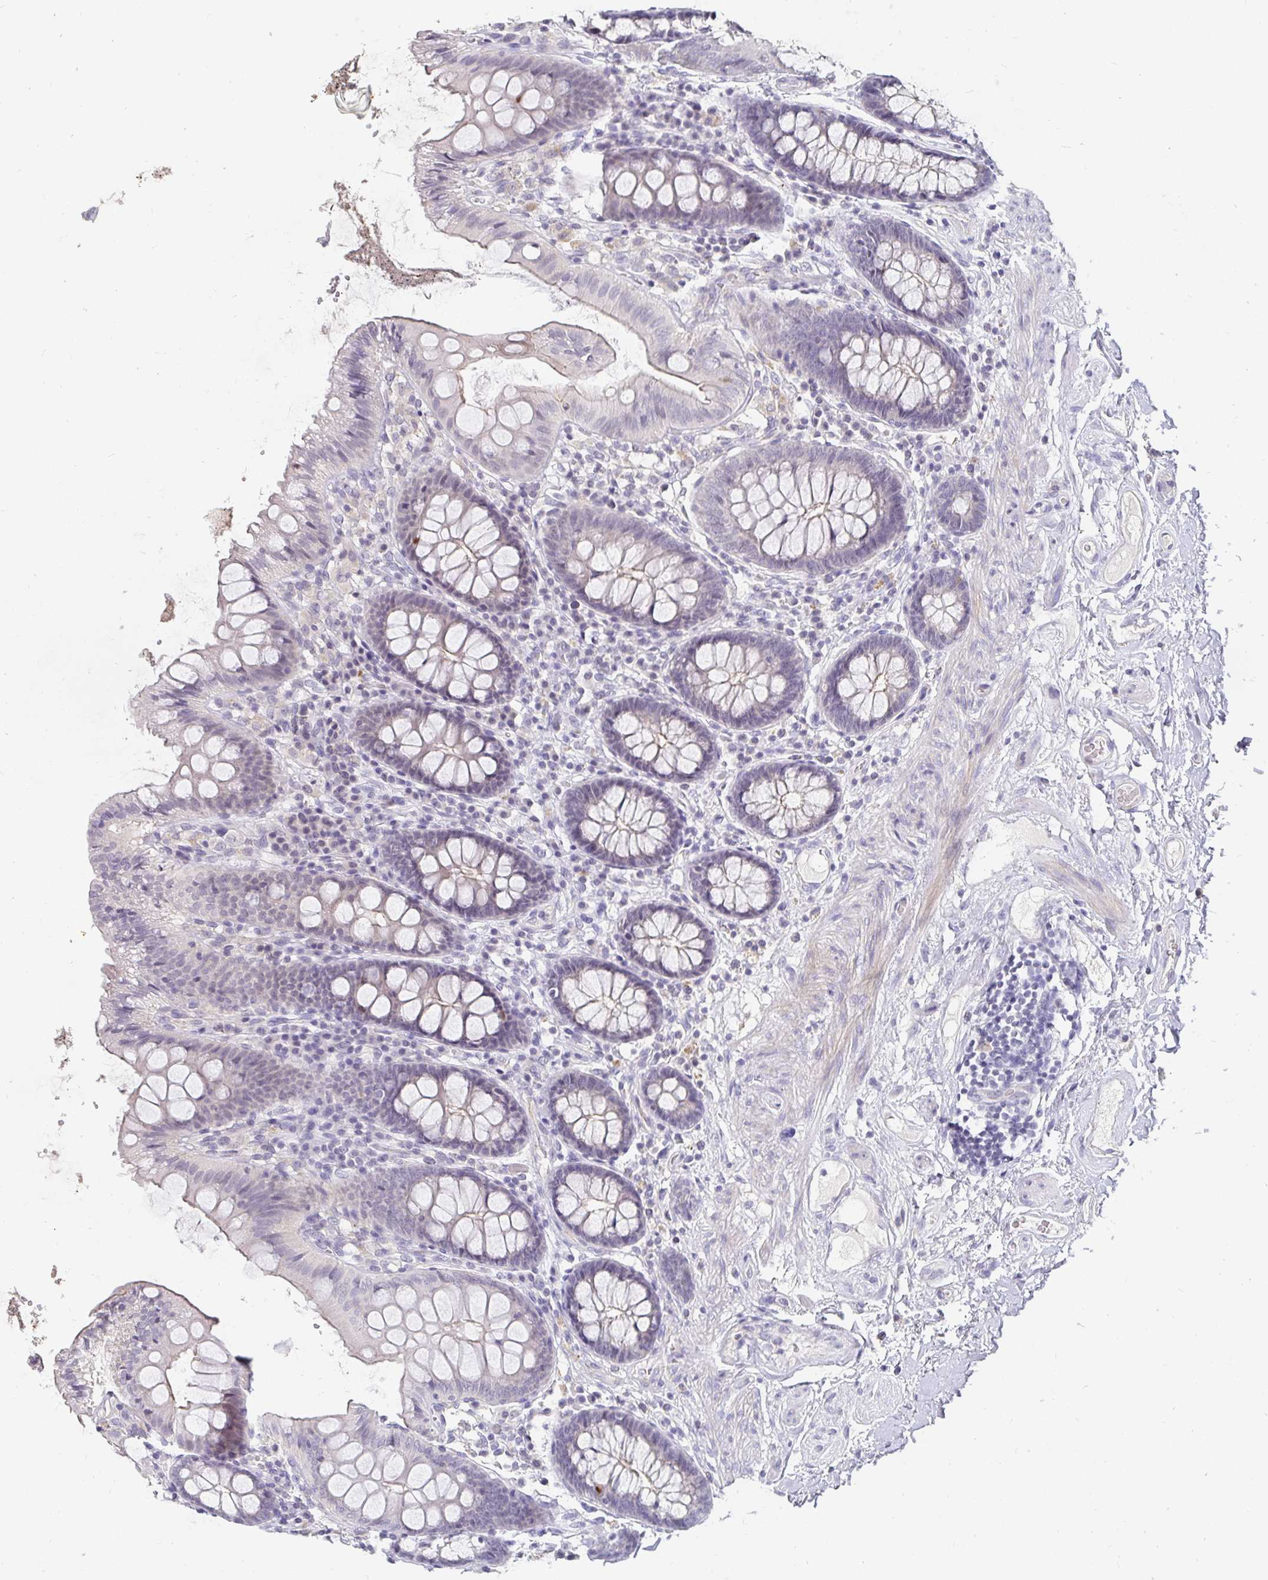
{"staining": {"intensity": "negative", "quantity": "none", "location": "none"}, "tissue": "colon", "cell_type": "Endothelial cells", "image_type": "normal", "snomed": [{"axis": "morphology", "description": "Normal tissue, NOS"}, {"axis": "topography", "description": "Colon"}], "caption": "Immunohistochemistry micrograph of benign colon: human colon stained with DAB (3,3'-diaminobenzidine) demonstrates no significant protein staining in endothelial cells. (DAB IHC visualized using brightfield microscopy, high magnification).", "gene": "PDX1", "patient": {"sex": "male", "age": 84}}